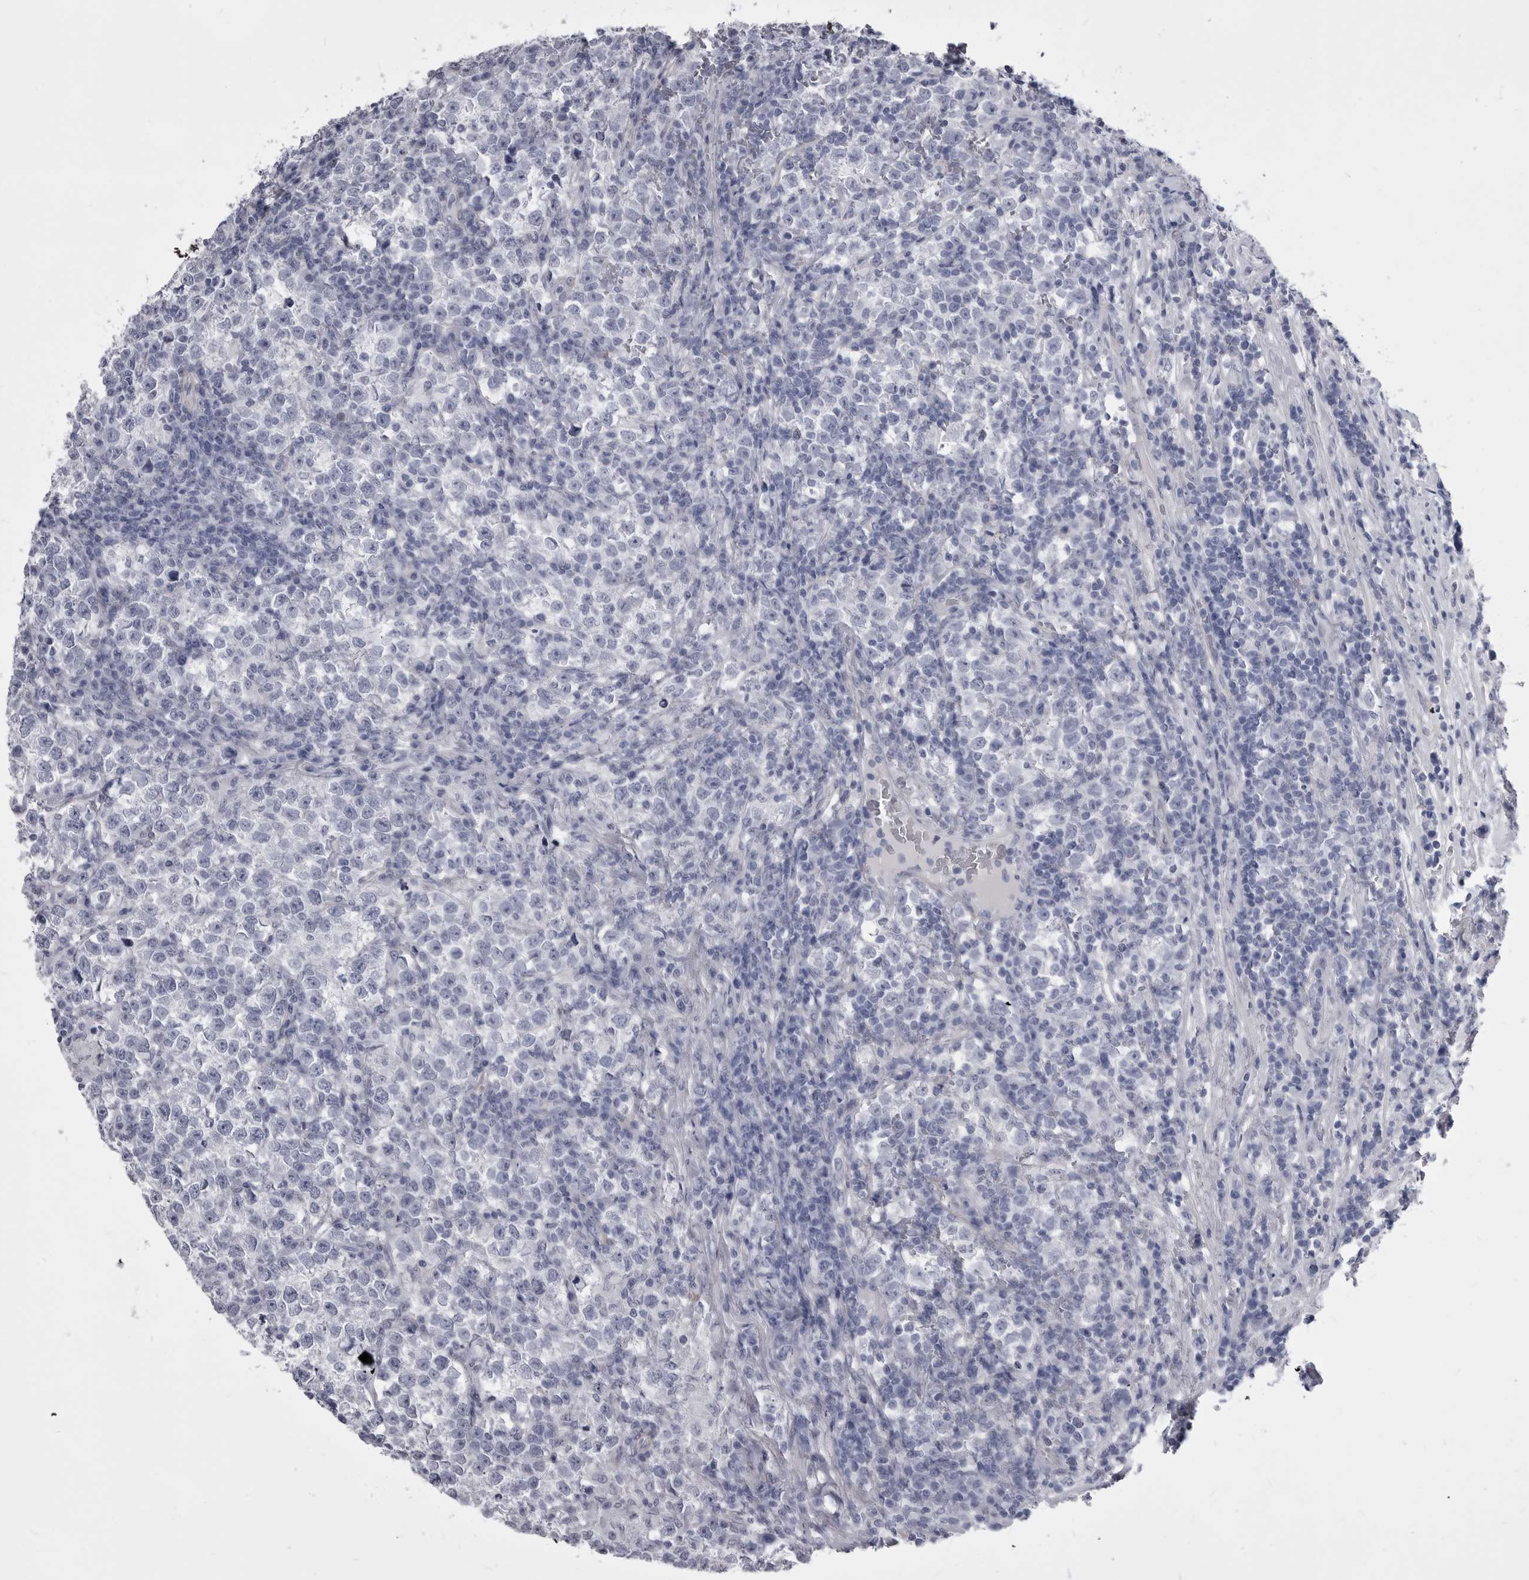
{"staining": {"intensity": "negative", "quantity": "none", "location": "none"}, "tissue": "testis cancer", "cell_type": "Tumor cells", "image_type": "cancer", "snomed": [{"axis": "morphology", "description": "Normal tissue, NOS"}, {"axis": "morphology", "description": "Seminoma, NOS"}, {"axis": "topography", "description": "Testis"}], "caption": "IHC micrograph of testis cancer stained for a protein (brown), which shows no expression in tumor cells.", "gene": "ANK2", "patient": {"sex": "male", "age": 43}}